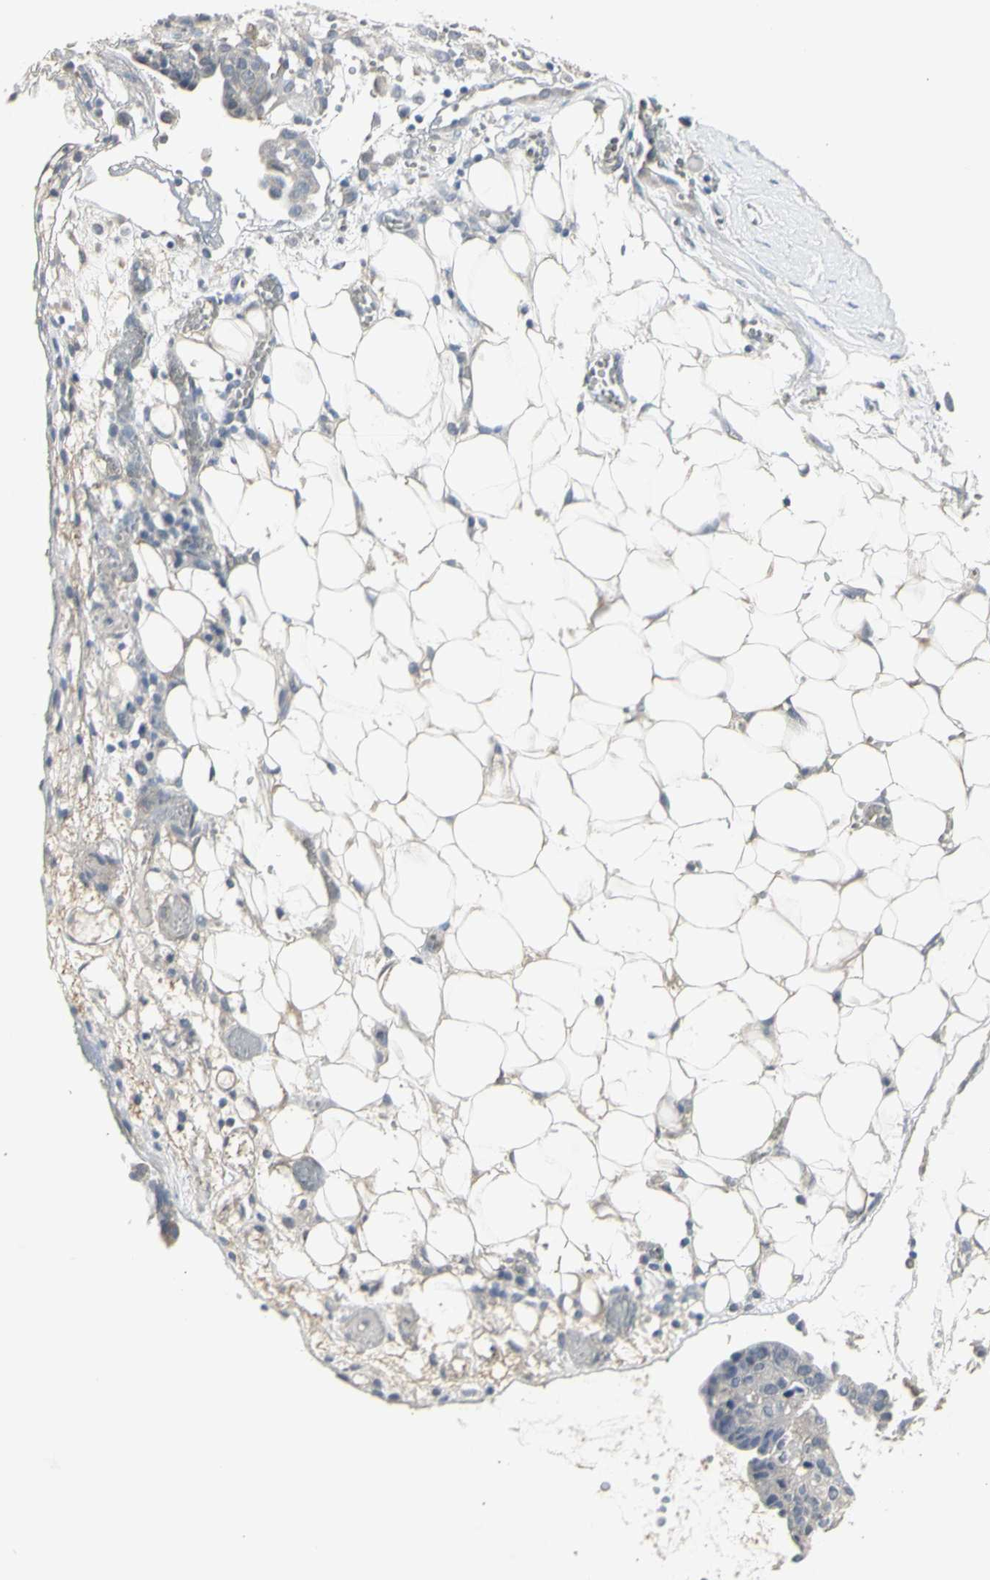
{"staining": {"intensity": "weak", "quantity": ">75%", "location": "cytoplasmic/membranous,nuclear"}, "tissue": "ovarian cancer", "cell_type": "Tumor cells", "image_type": "cancer", "snomed": [{"axis": "morphology", "description": "Cystadenocarcinoma, serous, NOS"}, {"axis": "topography", "description": "Soft tissue"}, {"axis": "topography", "description": "Ovary"}], "caption": "Brown immunohistochemical staining in ovarian cancer exhibits weak cytoplasmic/membranous and nuclear positivity in approximately >75% of tumor cells.", "gene": "CHURC1-FNTB", "patient": {"sex": "female", "age": 57}}